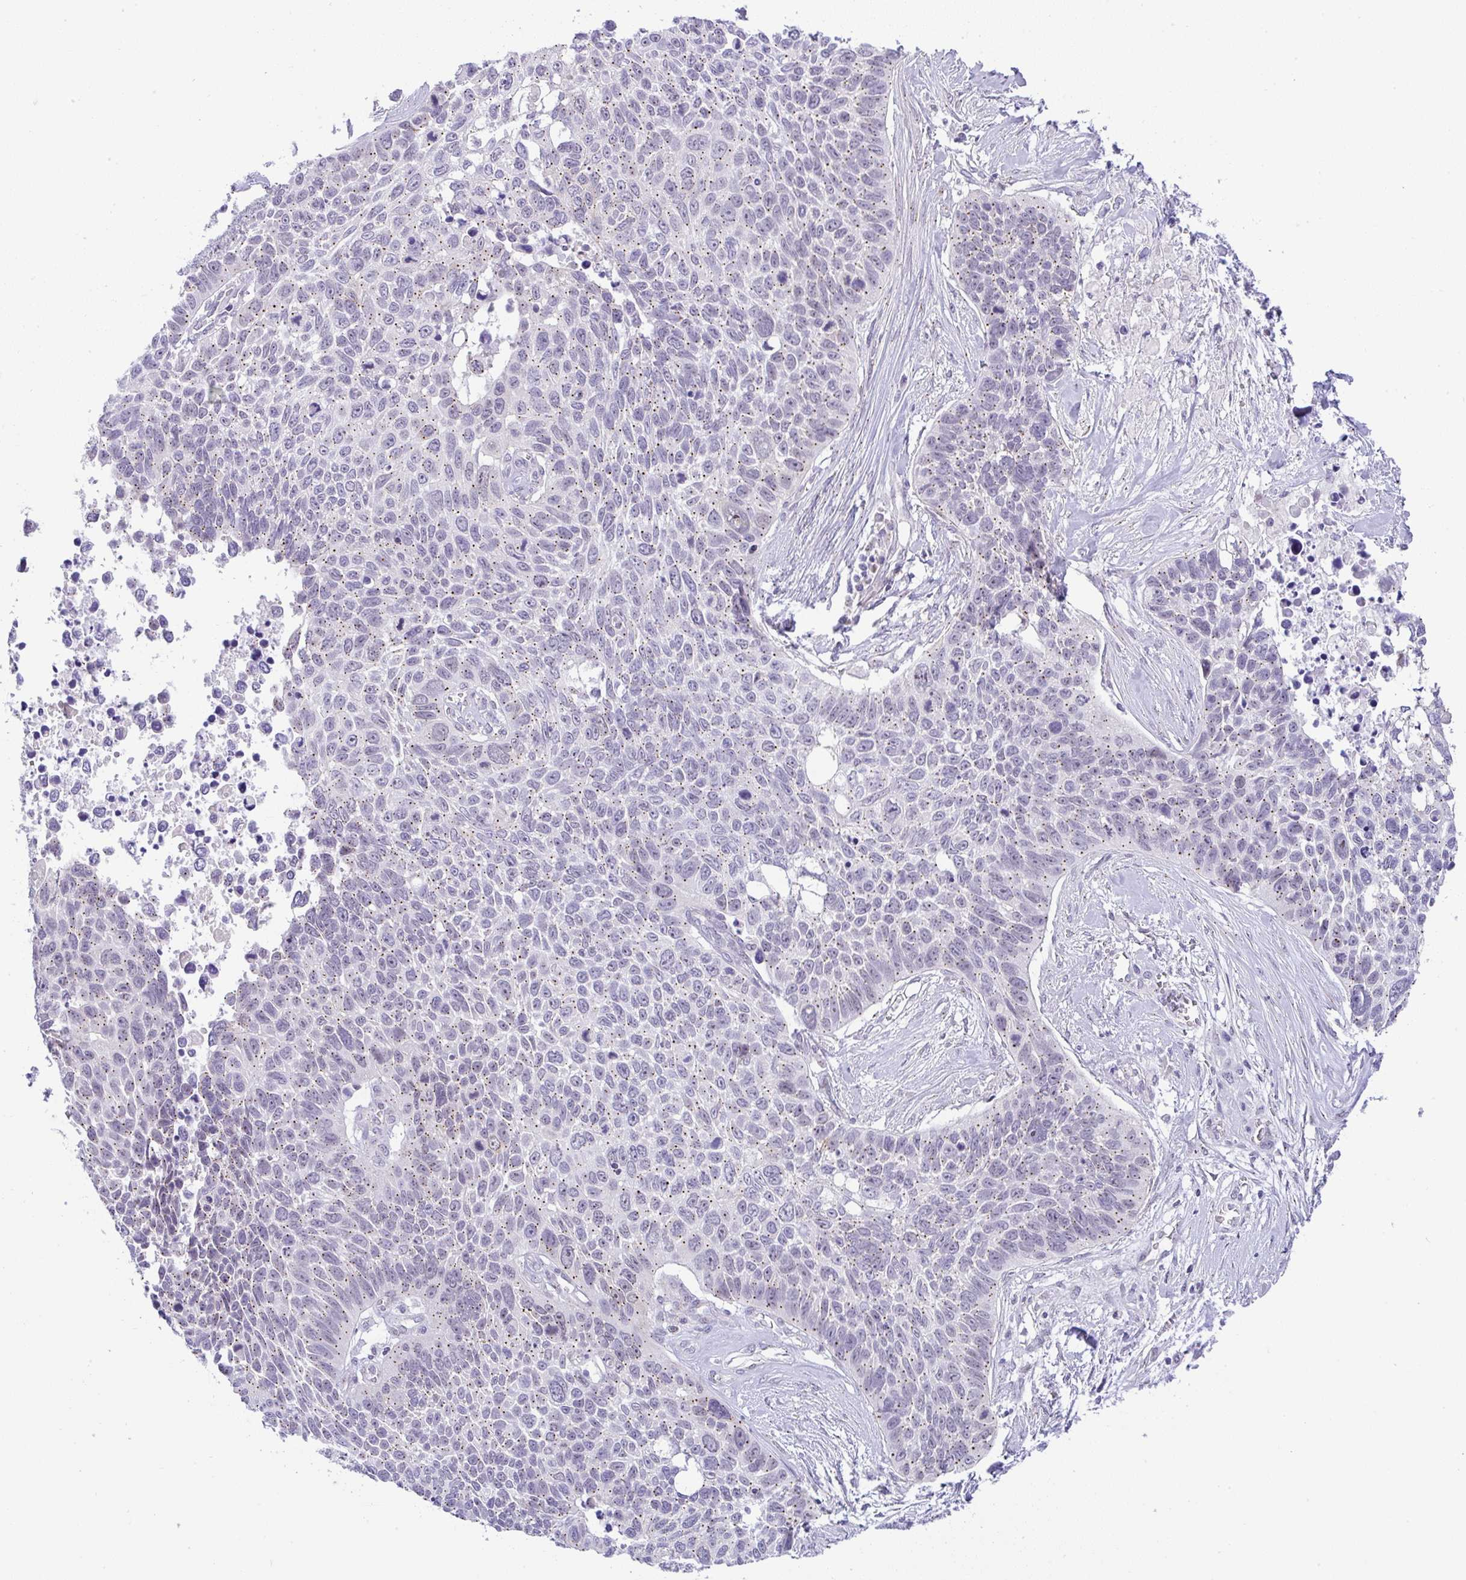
{"staining": {"intensity": "weak", "quantity": ">75%", "location": "cytoplasmic/membranous"}, "tissue": "lung cancer", "cell_type": "Tumor cells", "image_type": "cancer", "snomed": [{"axis": "morphology", "description": "Squamous cell carcinoma, NOS"}, {"axis": "topography", "description": "Lung"}], "caption": "Lung cancer (squamous cell carcinoma) was stained to show a protein in brown. There is low levels of weak cytoplasmic/membranous expression in approximately >75% of tumor cells. Using DAB (3,3'-diaminobenzidine) (brown) and hematoxylin (blue) stains, captured at high magnification using brightfield microscopy.", "gene": "FAM177A1", "patient": {"sex": "male", "age": 62}}